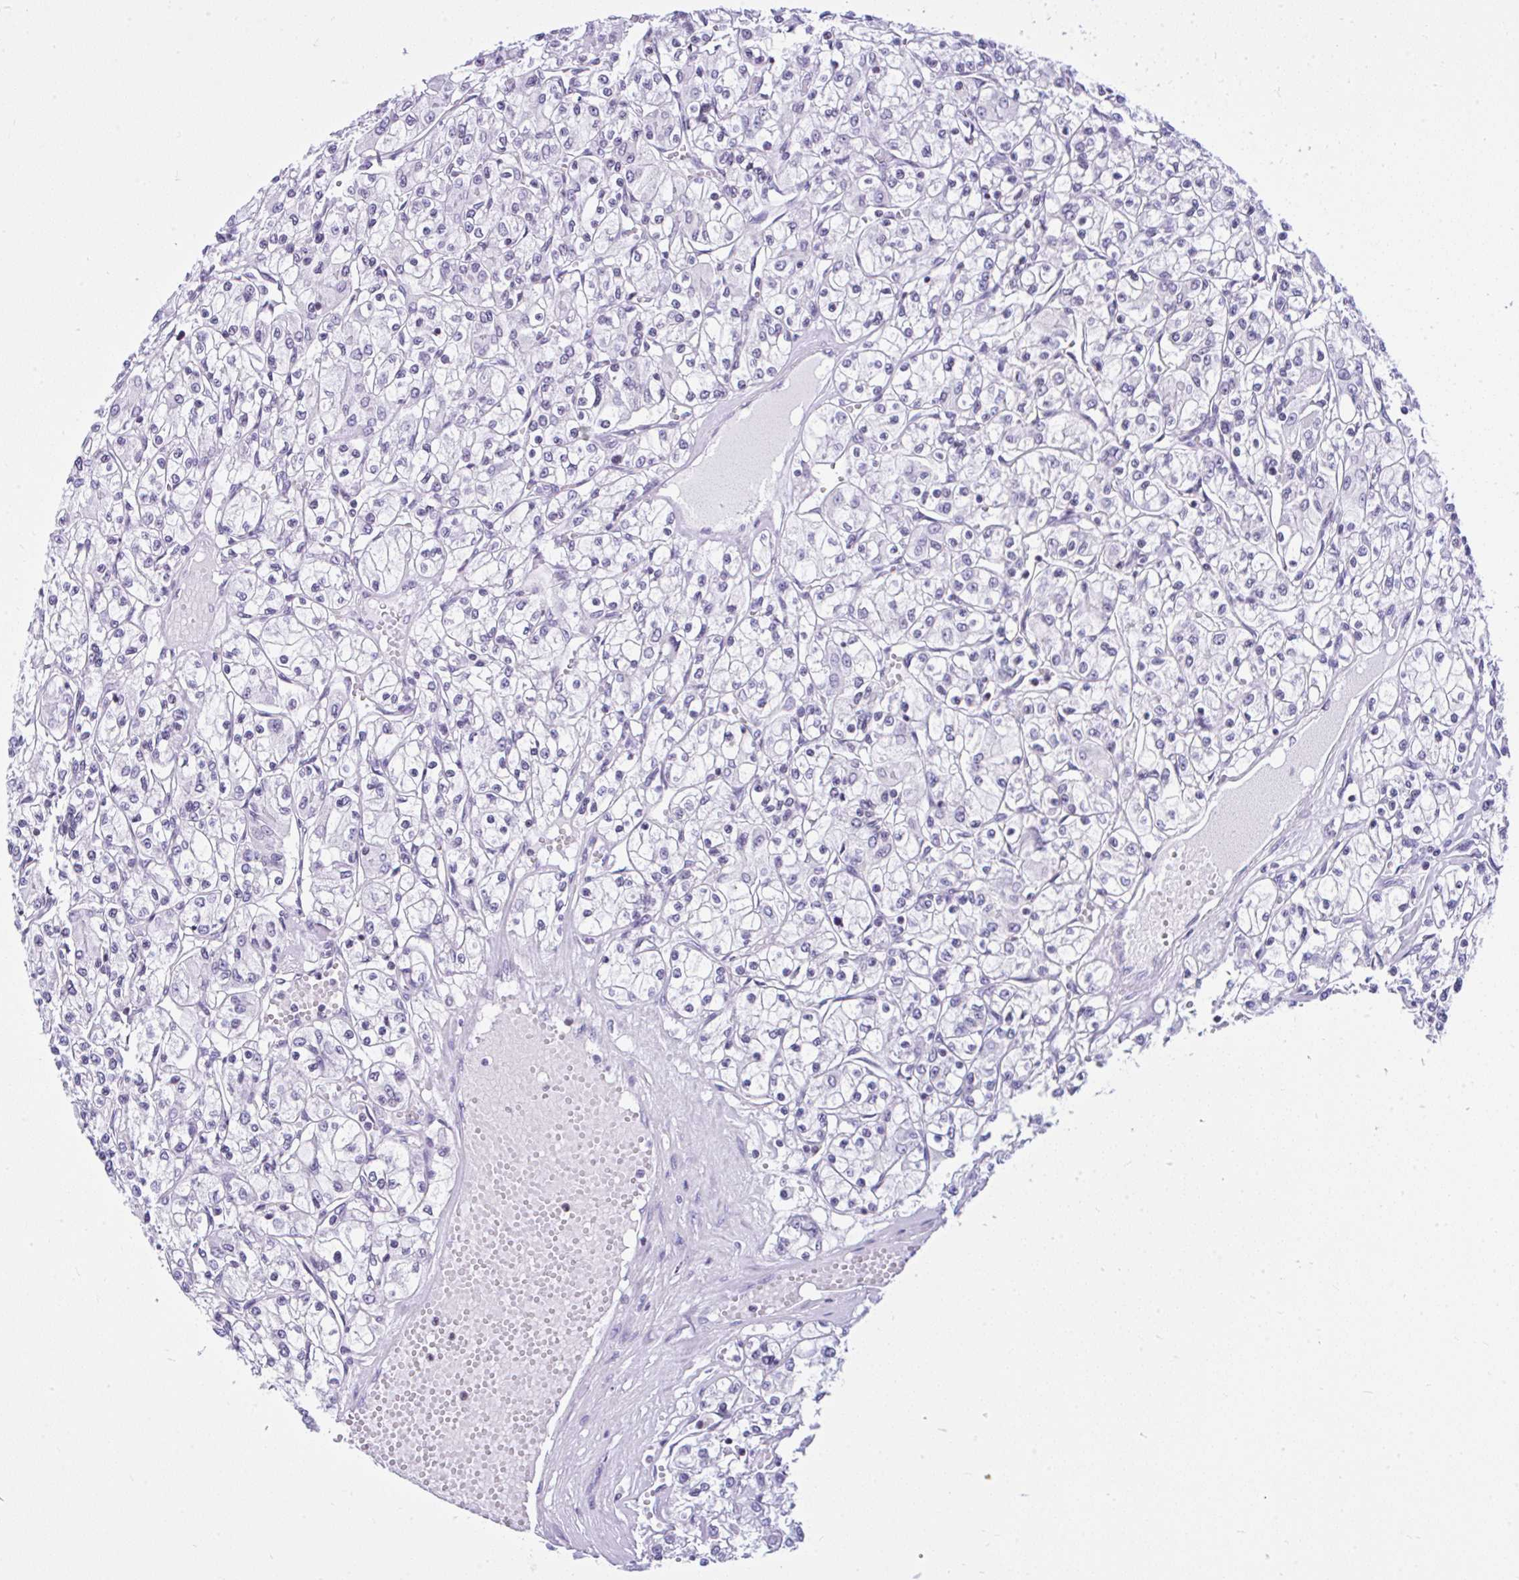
{"staining": {"intensity": "negative", "quantity": "none", "location": "none"}, "tissue": "renal cancer", "cell_type": "Tumor cells", "image_type": "cancer", "snomed": [{"axis": "morphology", "description": "Adenocarcinoma, NOS"}, {"axis": "topography", "description": "Kidney"}], "caption": "Histopathology image shows no significant protein positivity in tumor cells of renal cancer (adenocarcinoma). (Stains: DAB immunohistochemistry with hematoxylin counter stain, Microscopy: brightfield microscopy at high magnification).", "gene": "KRT27", "patient": {"sex": "female", "age": 59}}